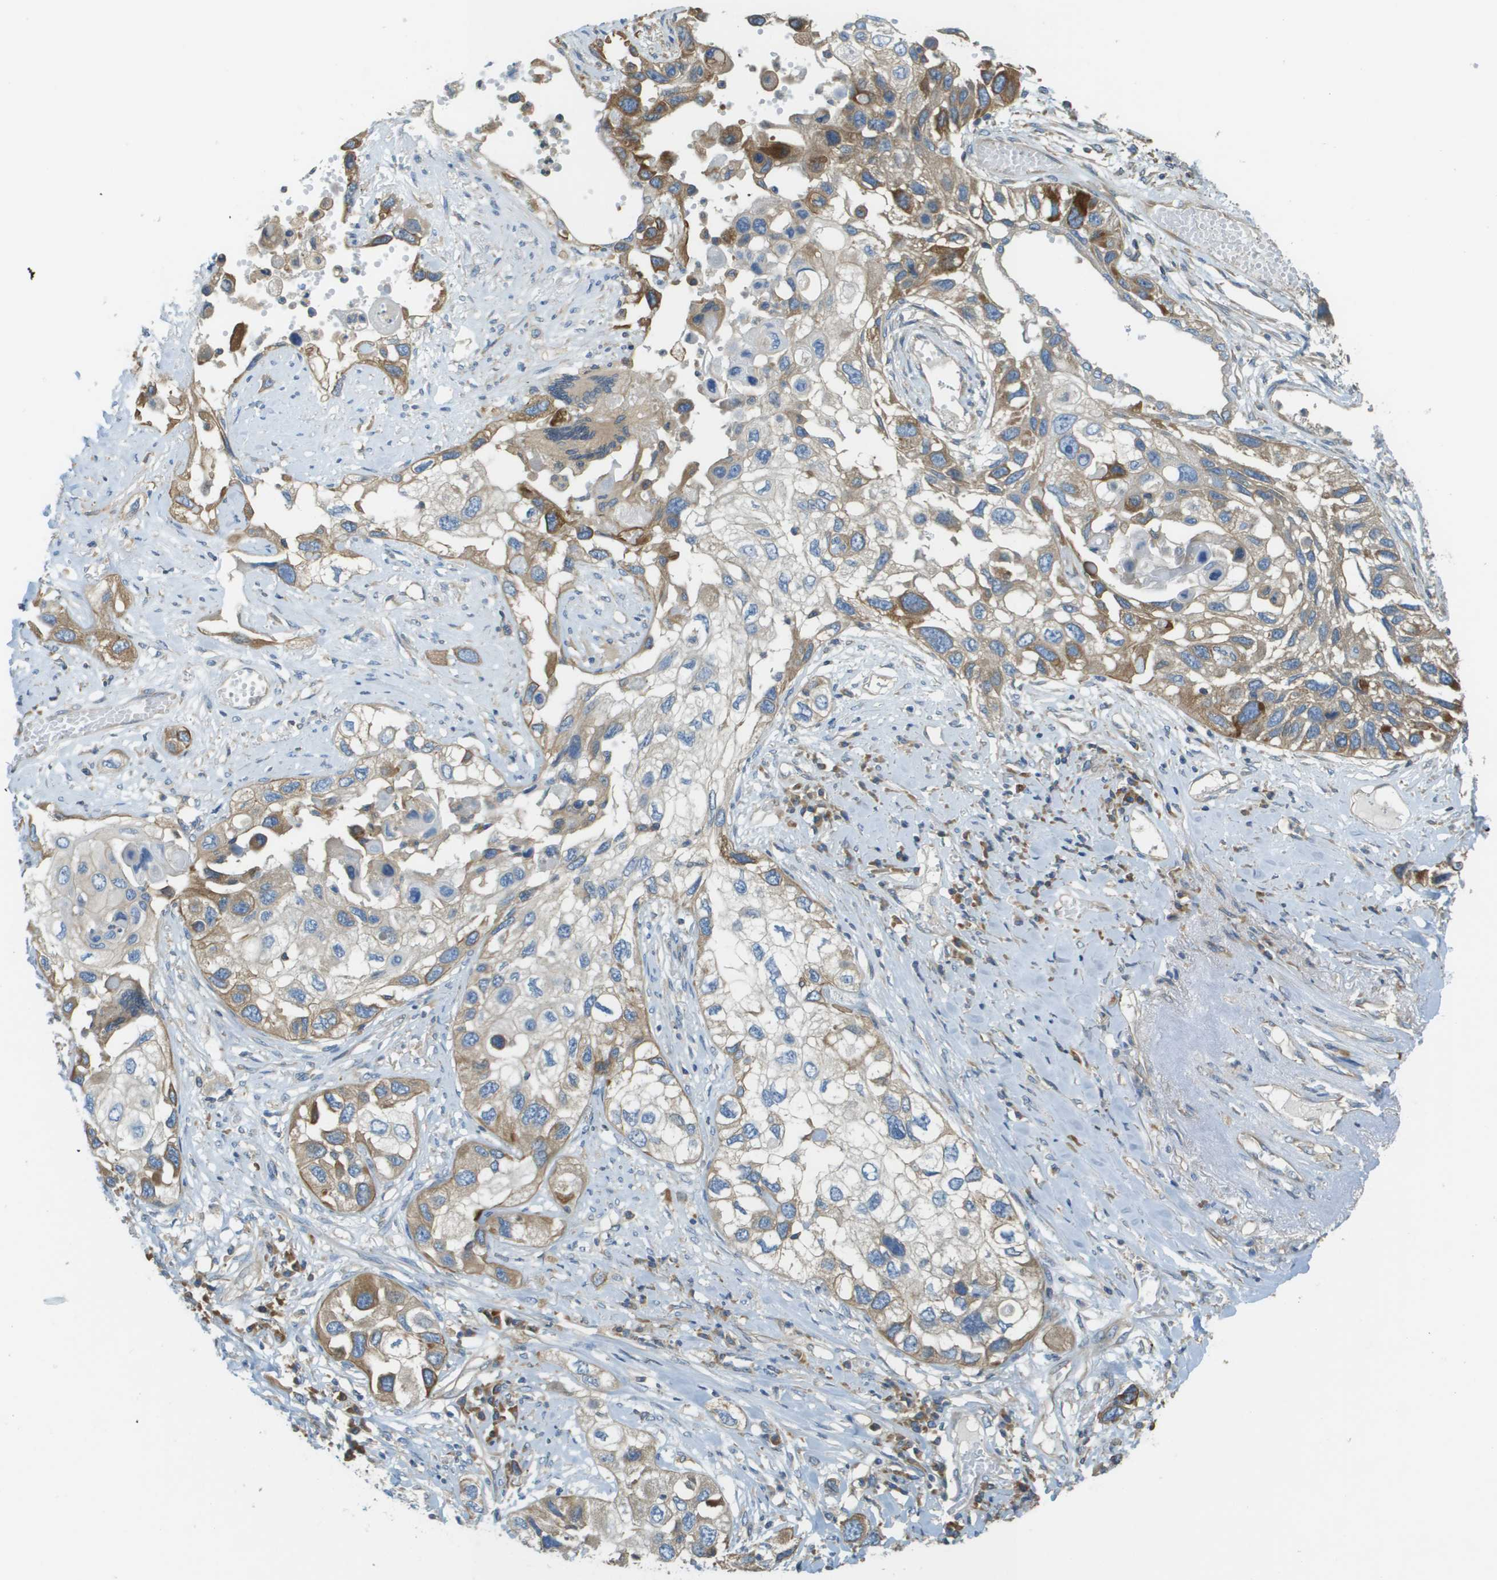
{"staining": {"intensity": "moderate", "quantity": "25%-75%", "location": "cytoplasmic/membranous"}, "tissue": "lung cancer", "cell_type": "Tumor cells", "image_type": "cancer", "snomed": [{"axis": "morphology", "description": "Squamous cell carcinoma, NOS"}, {"axis": "topography", "description": "Lung"}], "caption": "Immunohistochemistry (IHC) (DAB) staining of human squamous cell carcinoma (lung) displays moderate cytoplasmic/membranous protein expression in about 25%-75% of tumor cells.", "gene": "DNAJB11", "patient": {"sex": "male", "age": 71}}